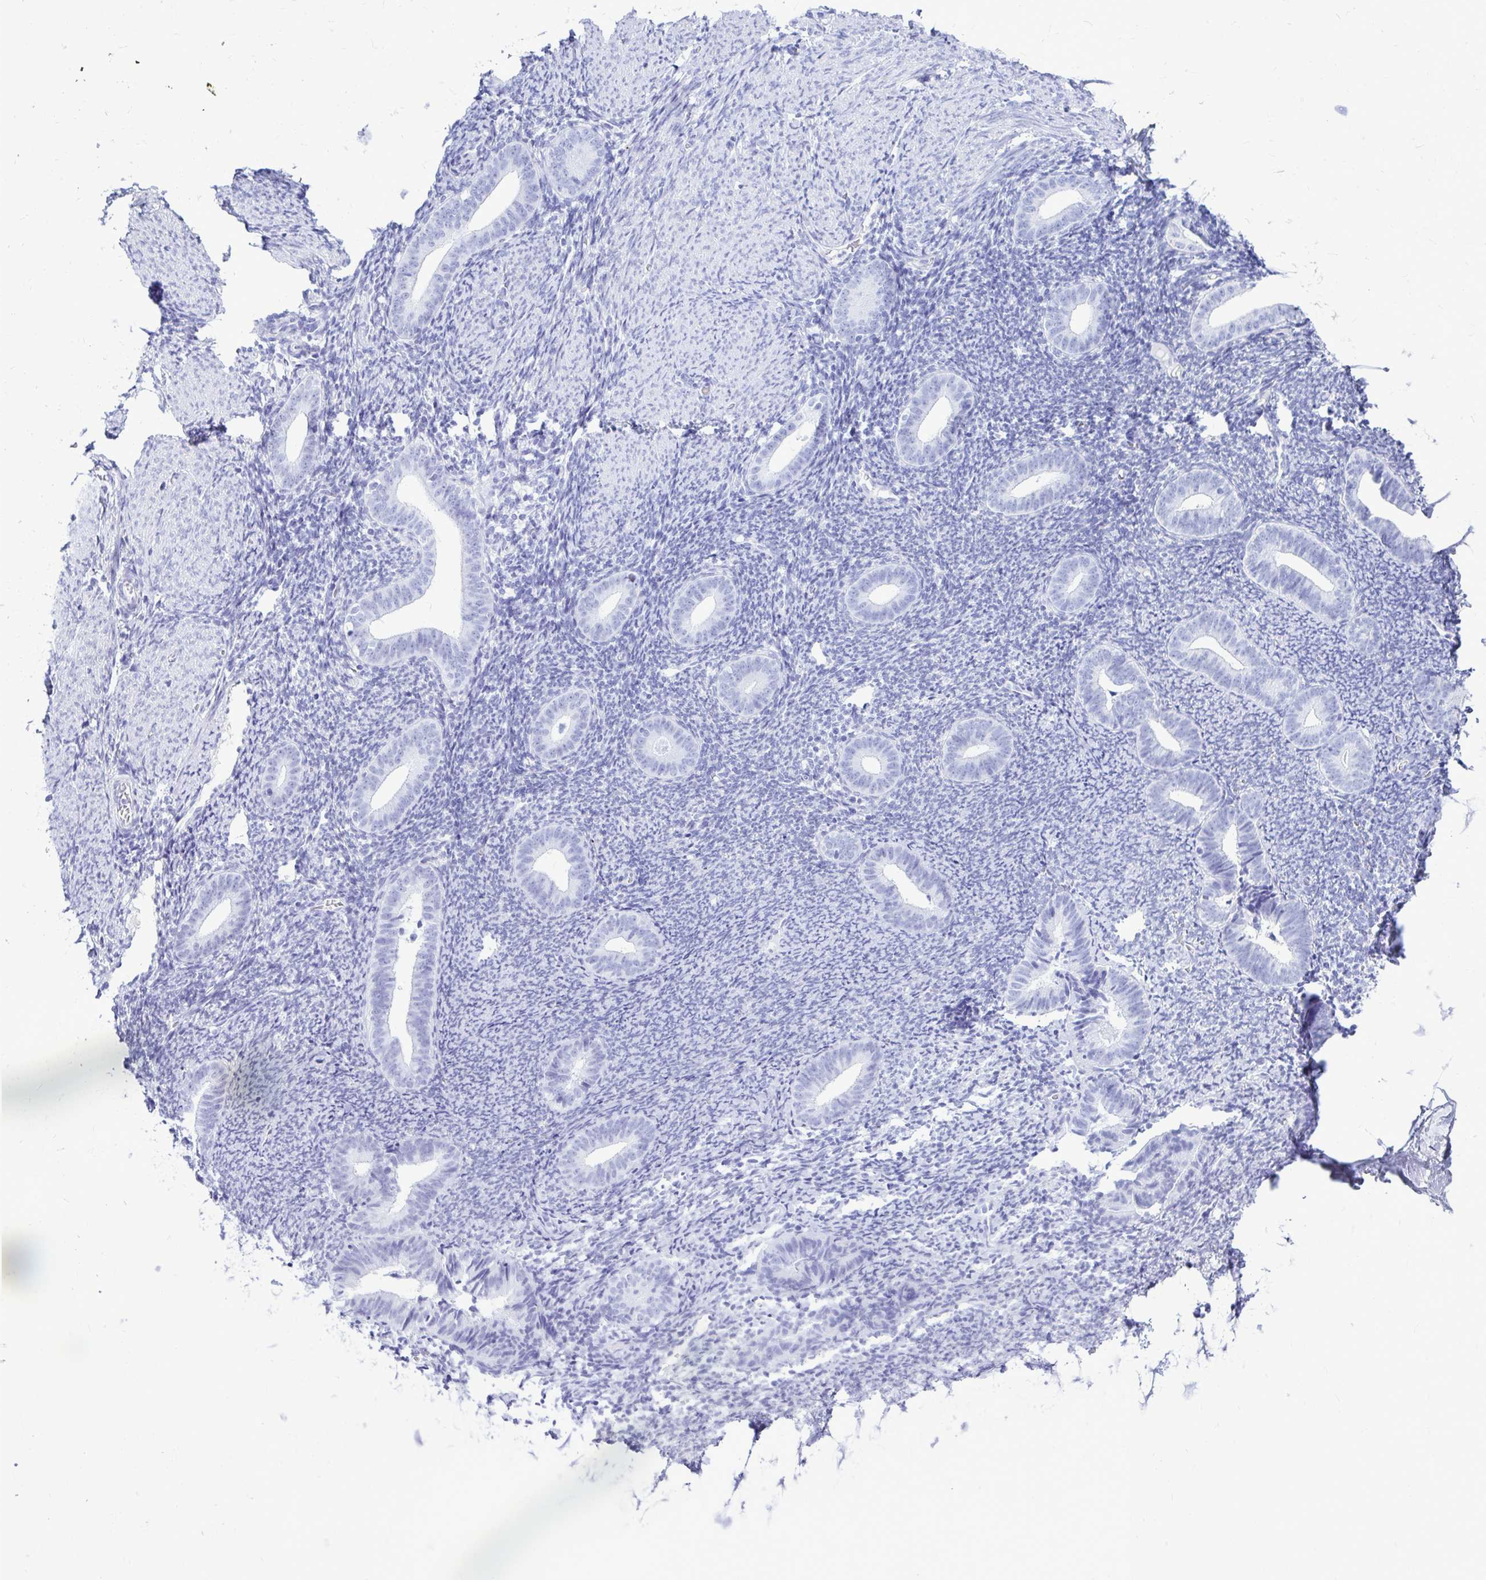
{"staining": {"intensity": "negative", "quantity": "none", "location": "none"}, "tissue": "endometrium", "cell_type": "Cells in endometrial stroma", "image_type": "normal", "snomed": [{"axis": "morphology", "description": "Normal tissue, NOS"}, {"axis": "topography", "description": "Endometrium"}], "caption": "Cells in endometrial stroma are negative for brown protein staining in benign endometrium. (IHC, brightfield microscopy, high magnification).", "gene": "OR10R2", "patient": {"sex": "female", "age": 39}}